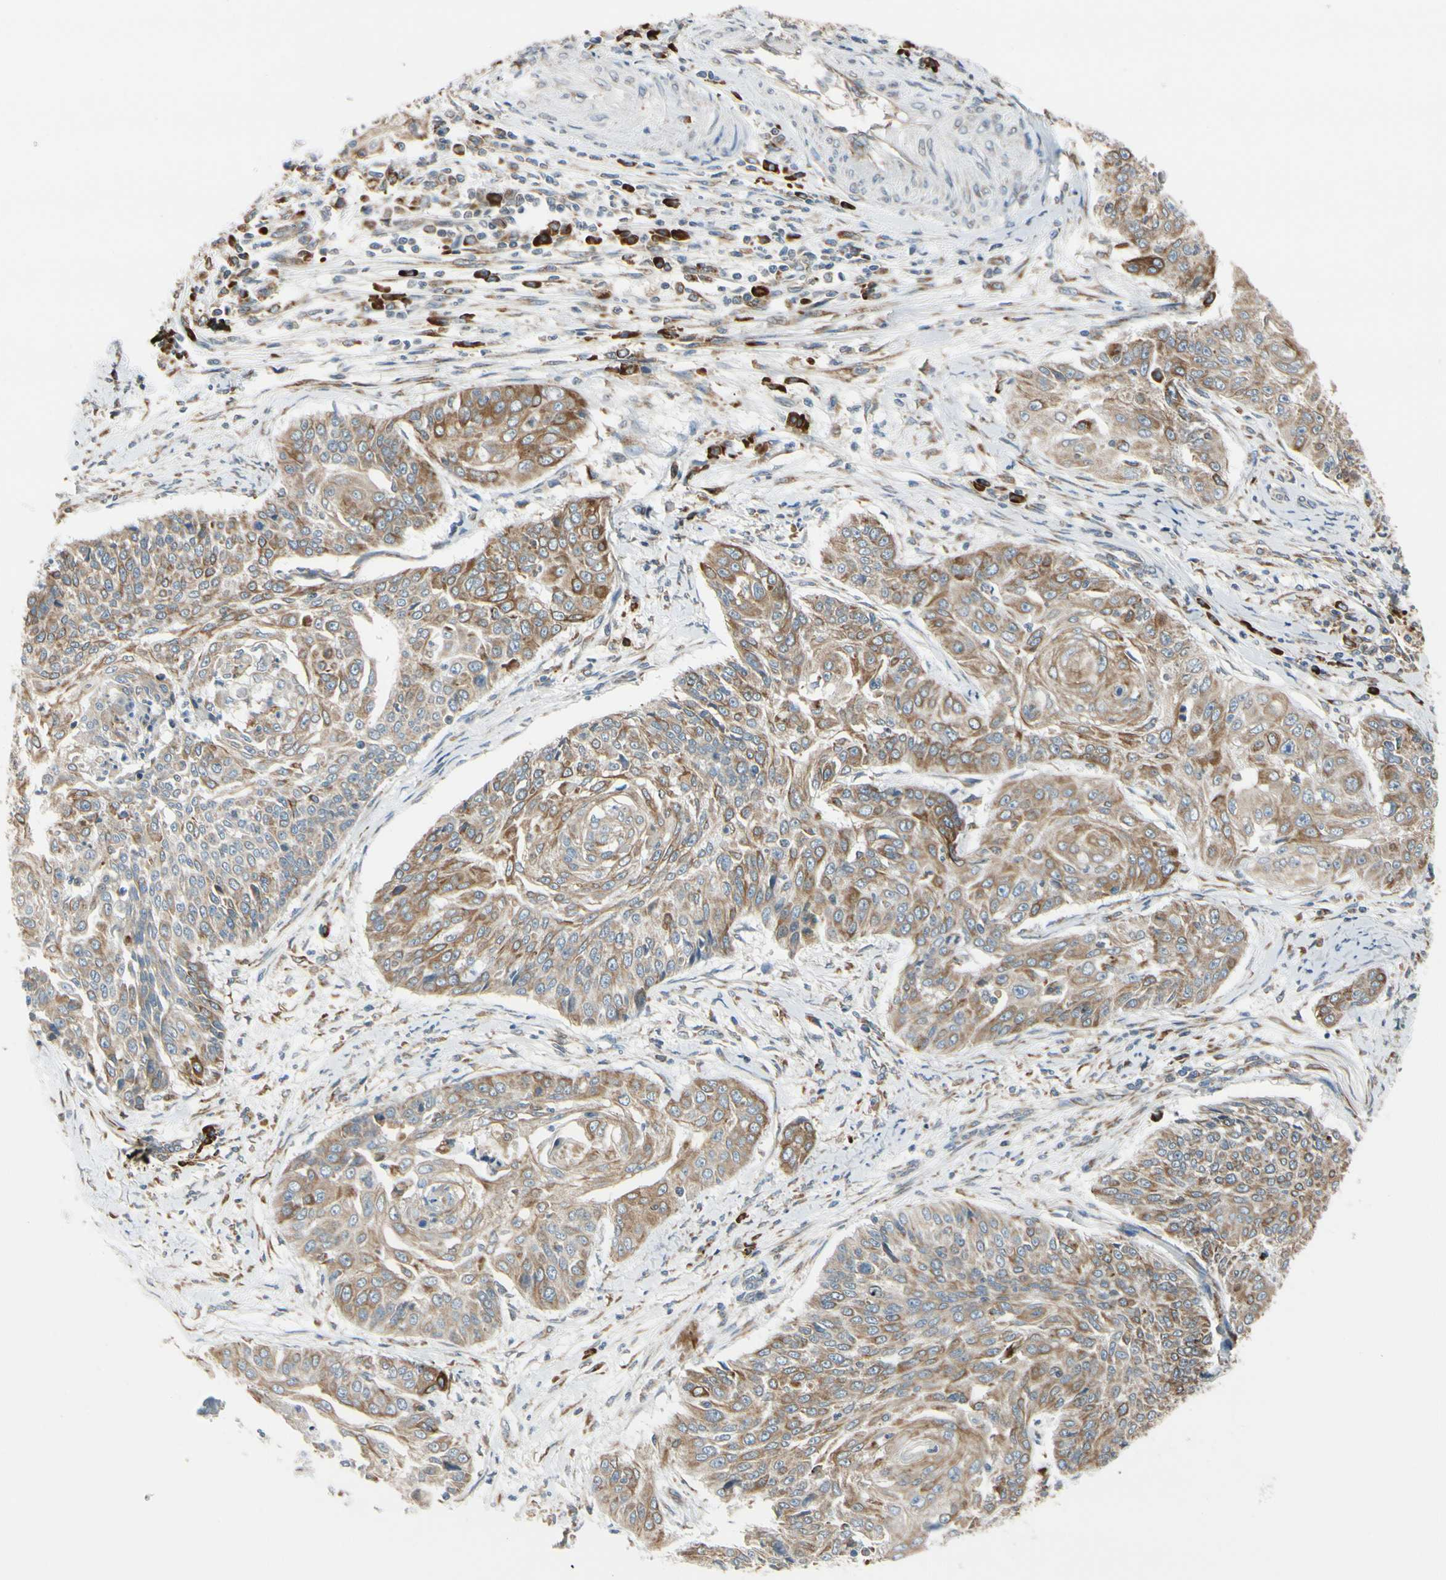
{"staining": {"intensity": "moderate", "quantity": "25%-75%", "location": "cytoplasmic/membranous"}, "tissue": "cervical cancer", "cell_type": "Tumor cells", "image_type": "cancer", "snomed": [{"axis": "morphology", "description": "Squamous cell carcinoma, NOS"}, {"axis": "topography", "description": "Cervix"}], "caption": "Squamous cell carcinoma (cervical) stained with a protein marker exhibits moderate staining in tumor cells.", "gene": "RPN2", "patient": {"sex": "female", "age": 64}}